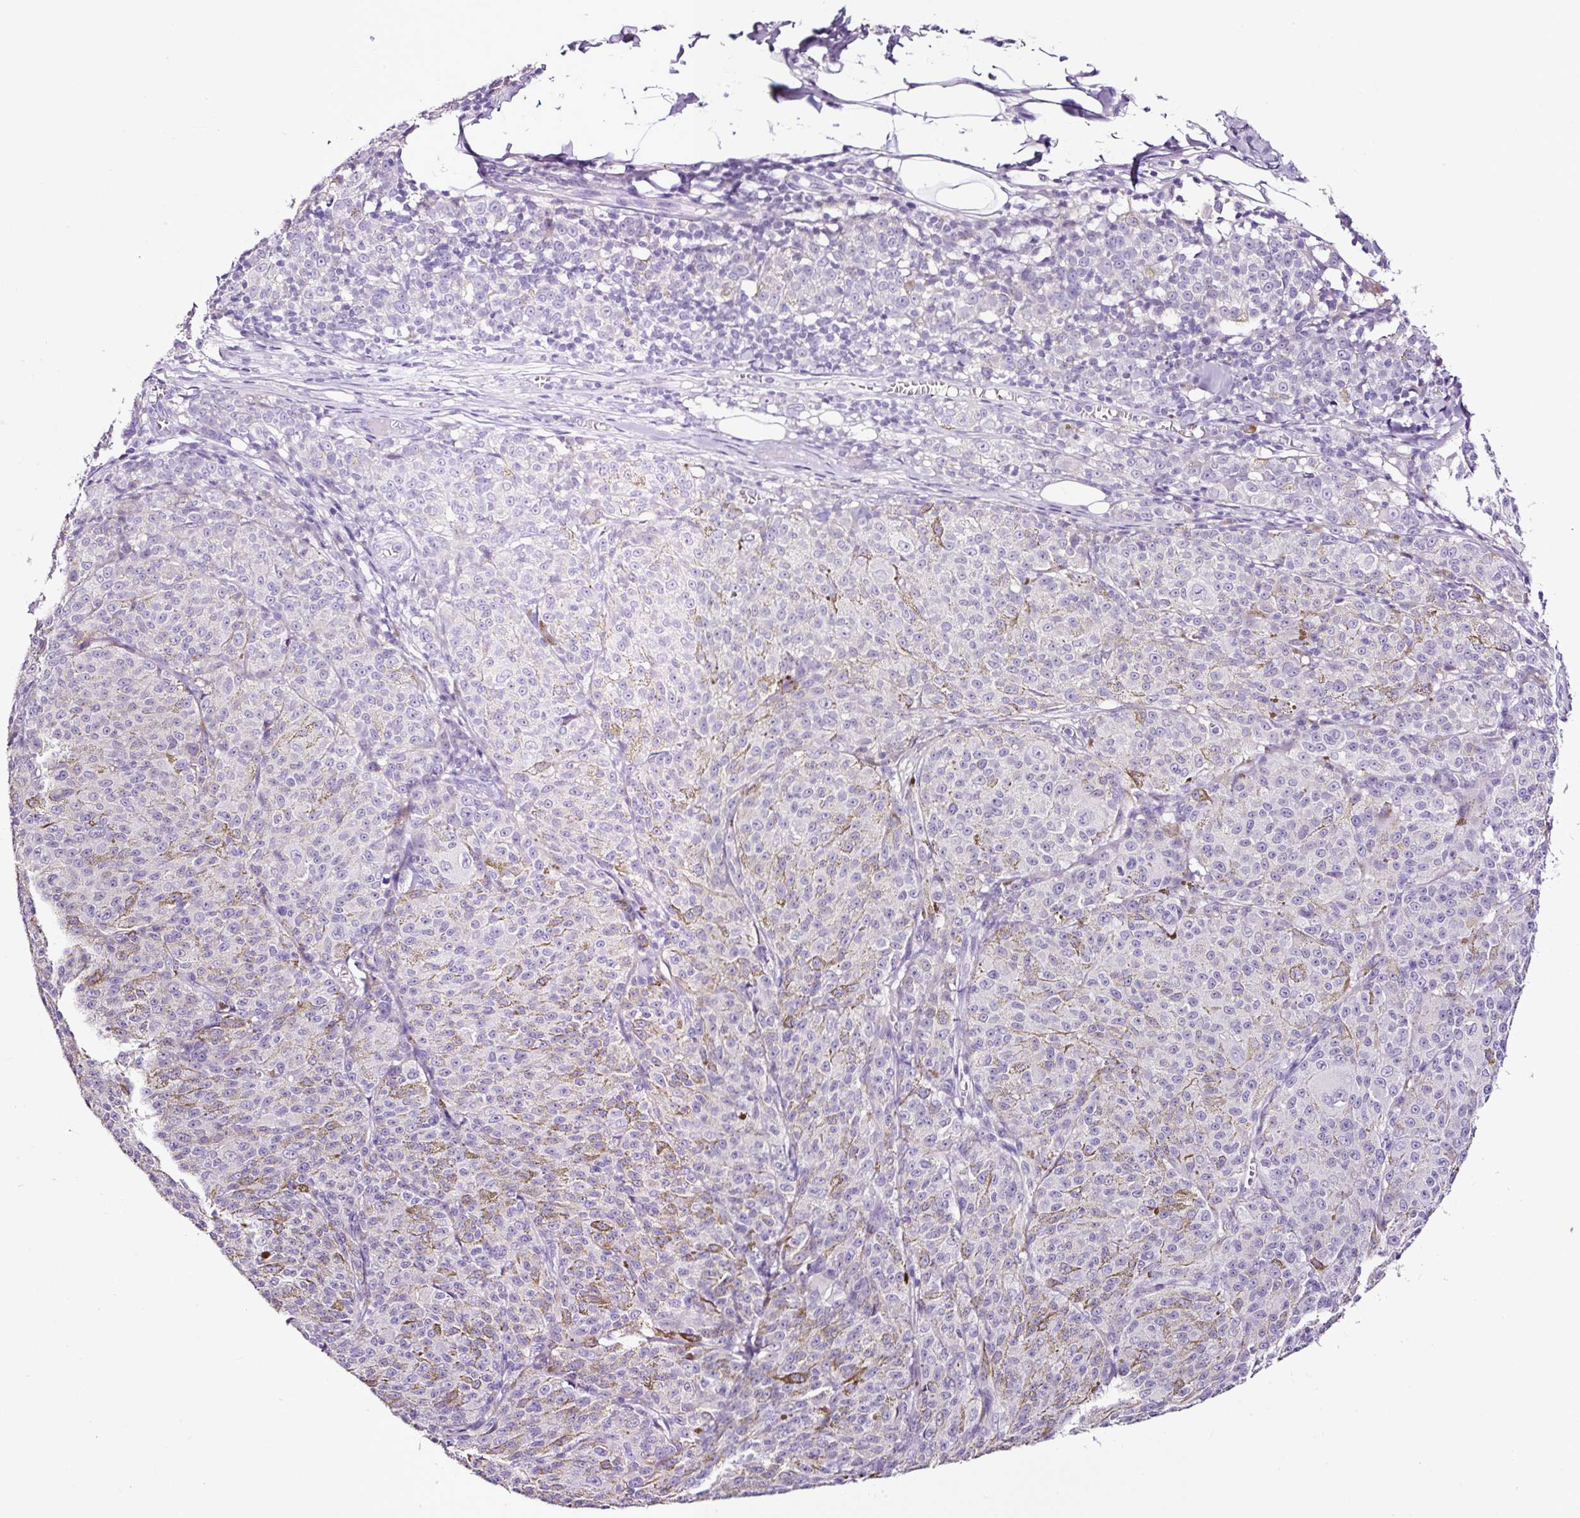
{"staining": {"intensity": "negative", "quantity": "none", "location": "none"}, "tissue": "melanoma", "cell_type": "Tumor cells", "image_type": "cancer", "snomed": [{"axis": "morphology", "description": "Malignant melanoma, NOS"}, {"axis": "topography", "description": "Skin"}], "caption": "Immunohistochemical staining of human malignant melanoma exhibits no significant staining in tumor cells. Nuclei are stained in blue.", "gene": "SP8", "patient": {"sex": "female", "age": 52}}